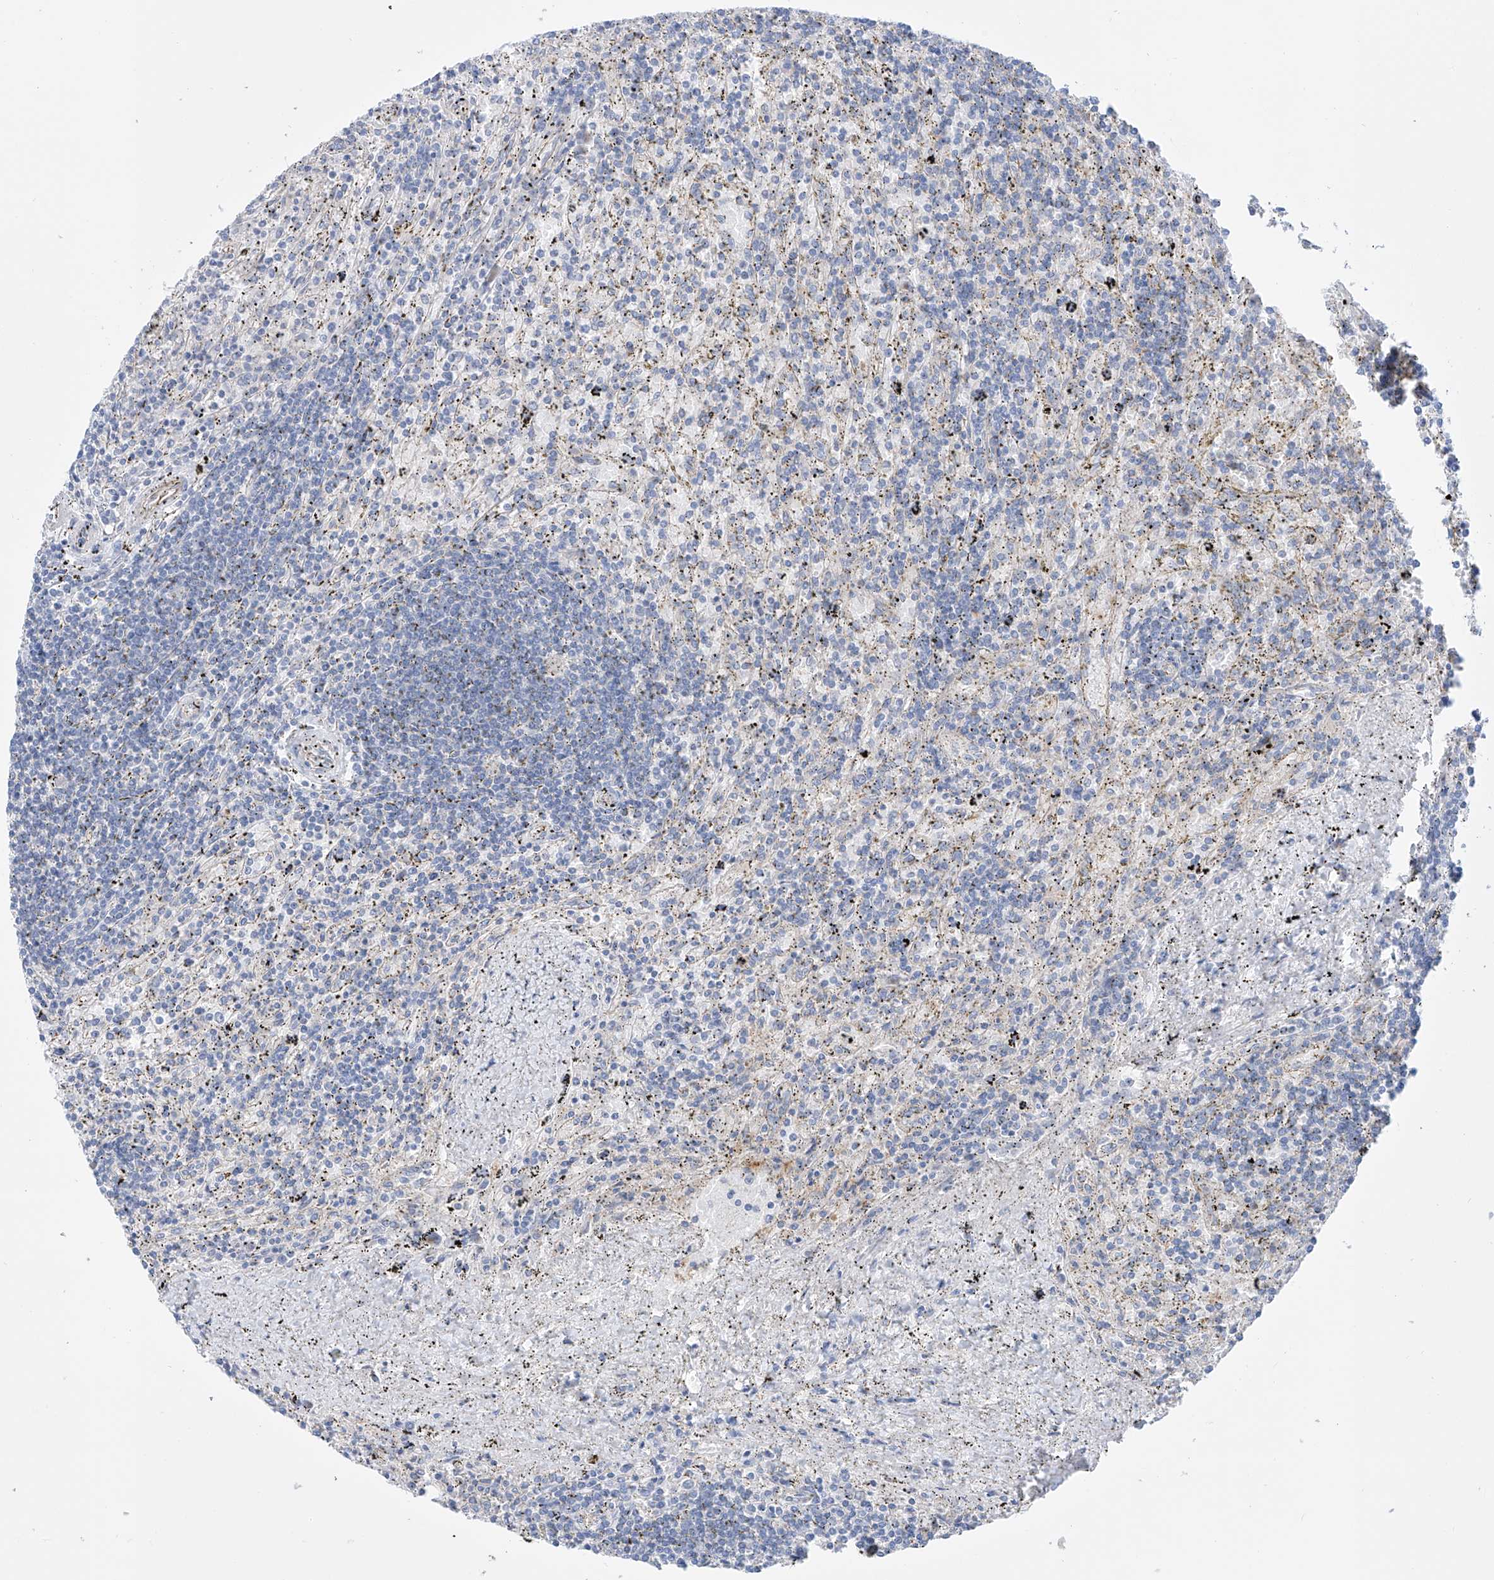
{"staining": {"intensity": "negative", "quantity": "none", "location": "none"}, "tissue": "lymphoma", "cell_type": "Tumor cells", "image_type": "cancer", "snomed": [{"axis": "morphology", "description": "Malignant lymphoma, non-Hodgkin's type, Low grade"}, {"axis": "topography", "description": "Spleen"}], "caption": "Tumor cells are negative for protein expression in human lymphoma.", "gene": "TMEM209", "patient": {"sex": "male", "age": 76}}